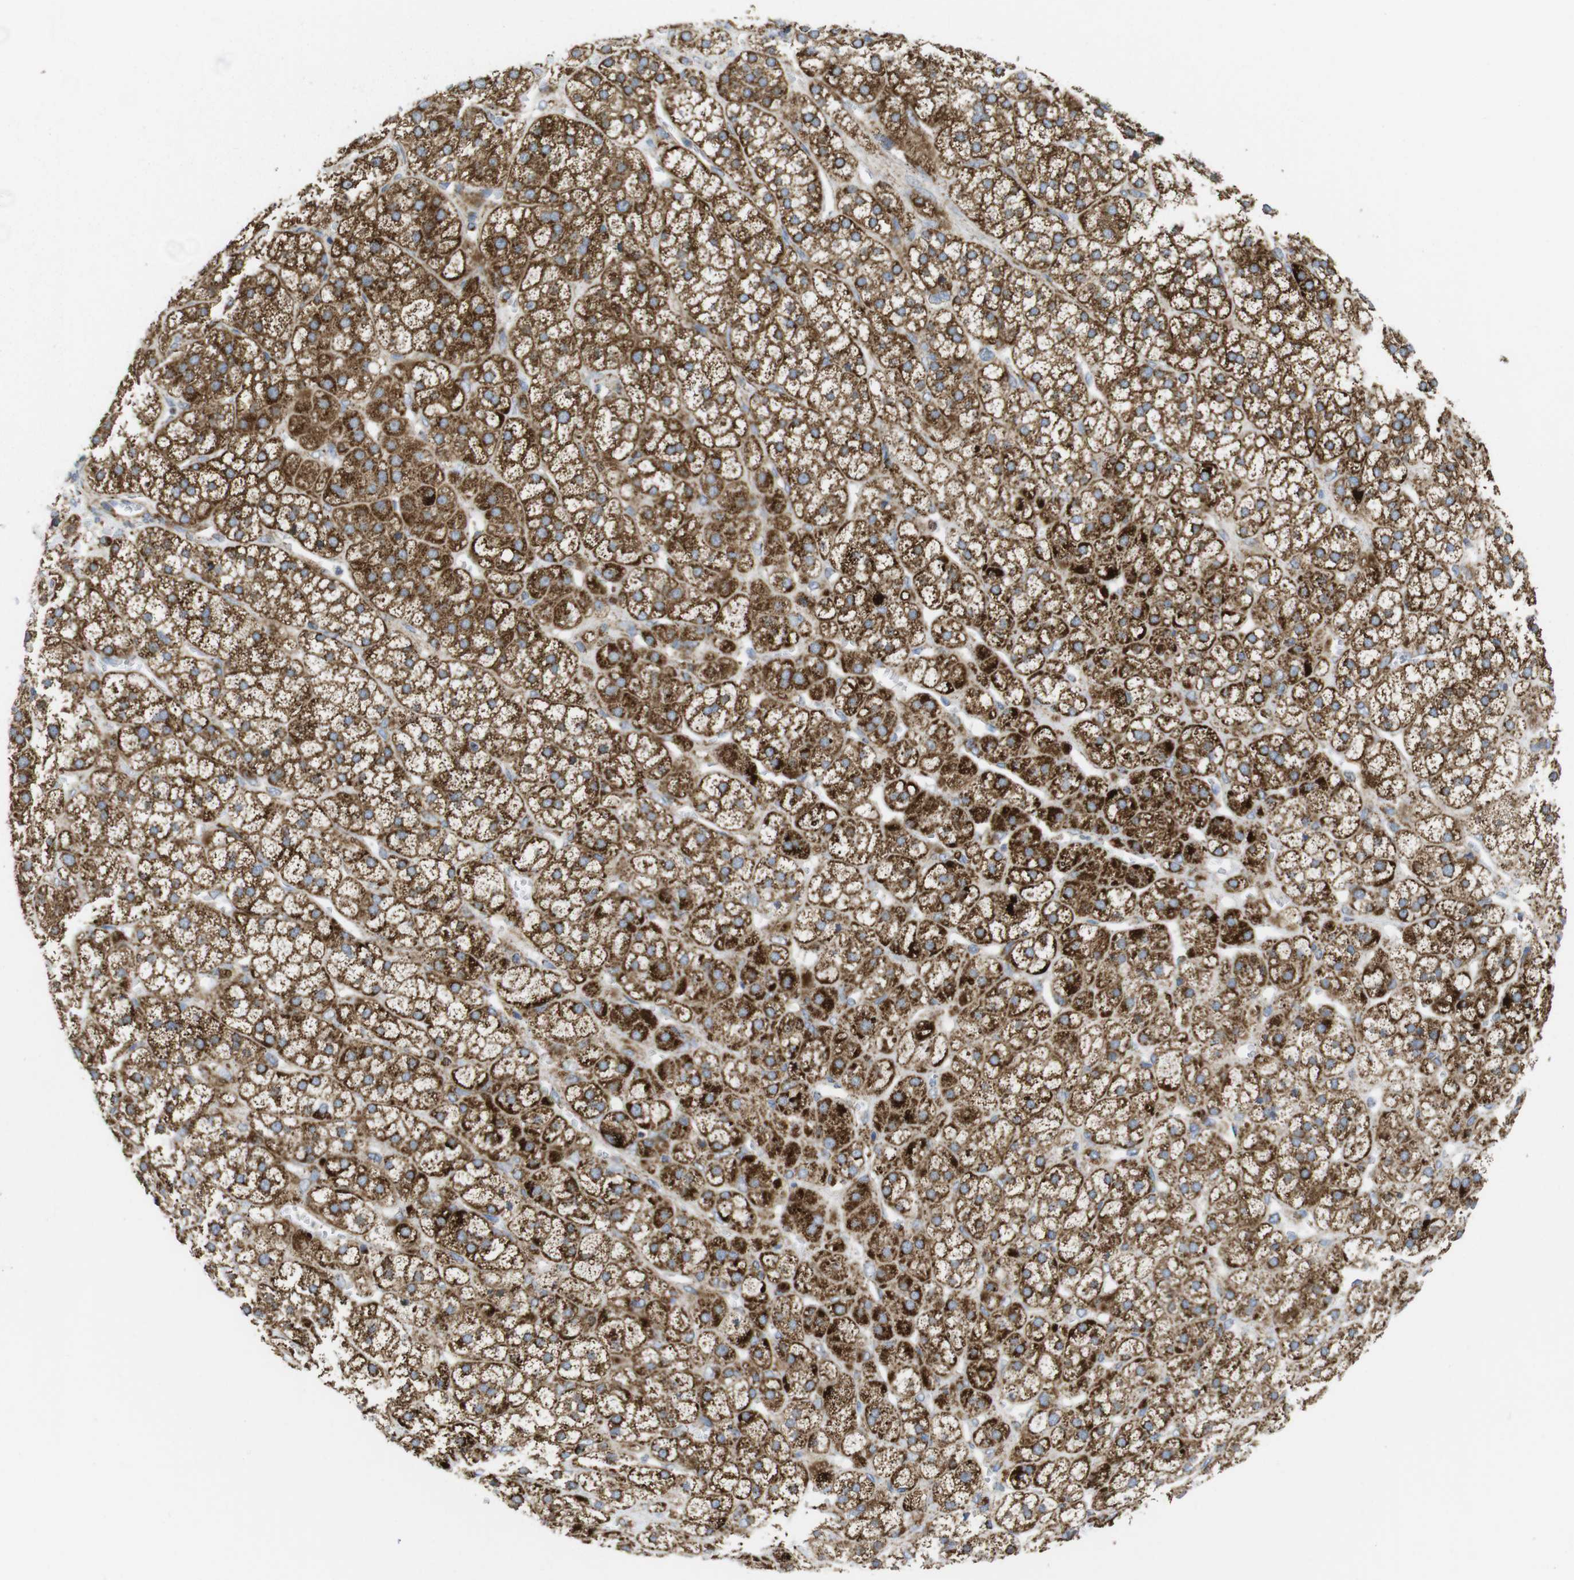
{"staining": {"intensity": "strong", "quantity": ">75%", "location": "cytoplasmic/membranous"}, "tissue": "adrenal gland", "cell_type": "Glandular cells", "image_type": "normal", "snomed": [{"axis": "morphology", "description": "Normal tissue, NOS"}, {"axis": "topography", "description": "Adrenal gland"}], "caption": "Immunohistochemical staining of benign human adrenal gland displays >75% levels of strong cytoplasmic/membranous protein staining in about >75% of glandular cells. (DAB (3,3'-diaminobenzidine) = brown stain, brightfield microscopy at high magnification).", "gene": "TMEM192", "patient": {"sex": "male", "age": 56}}